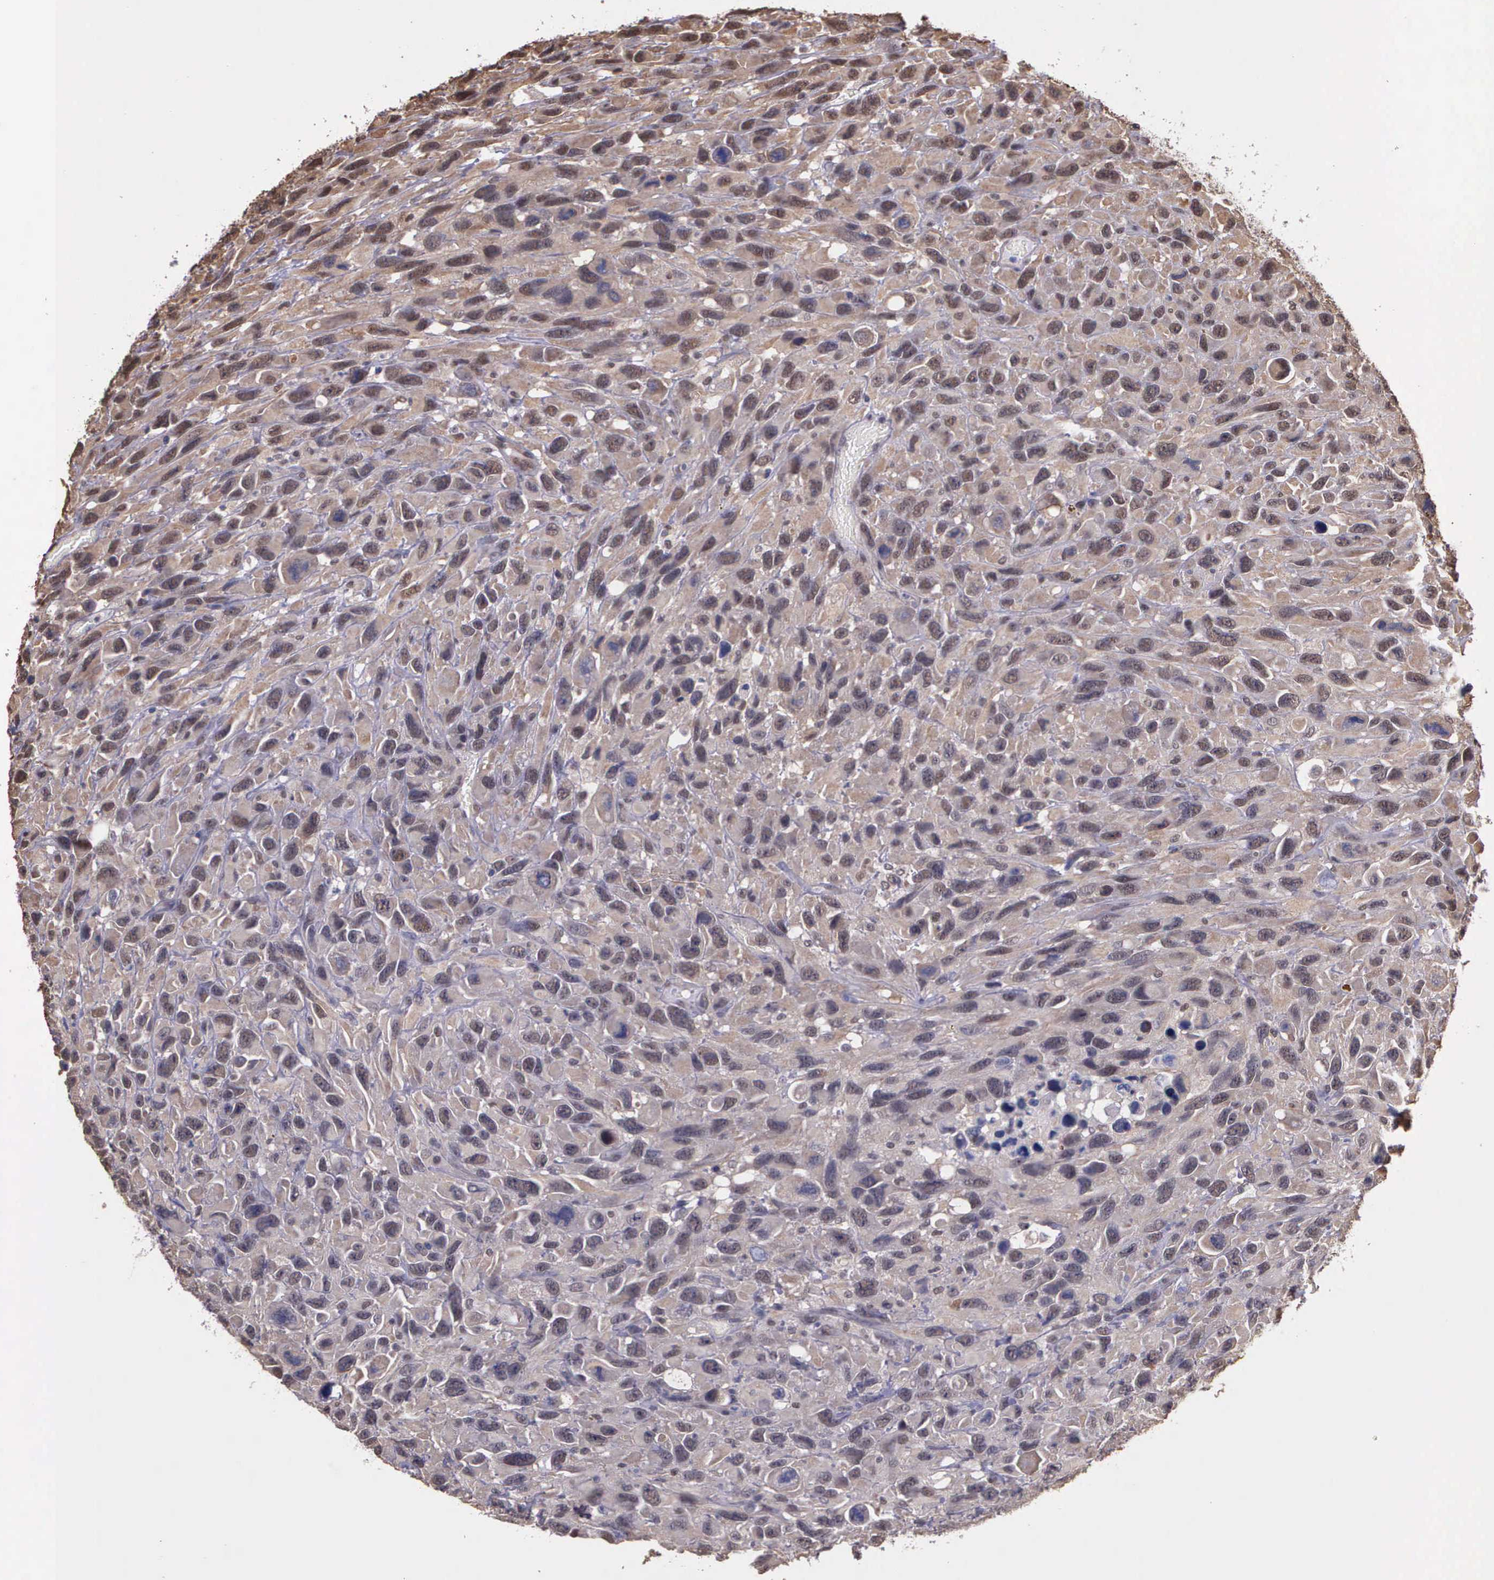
{"staining": {"intensity": "moderate", "quantity": ">75%", "location": "cytoplasmic/membranous,nuclear"}, "tissue": "renal cancer", "cell_type": "Tumor cells", "image_type": "cancer", "snomed": [{"axis": "morphology", "description": "Adenocarcinoma, NOS"}, {"axis": "topography", "description": "Kidney"}], "caption": "DAB (3,3'-diaminobenzidine) immunohistochemical staining of renal cancer (adenocarcinoma) exhibits moderate cytoplasmic/membranous and nuclear protein expression in about >75% of tumor cells.", "gene": "PSMC1", "patient": {"sex": "male", "age": 79}}